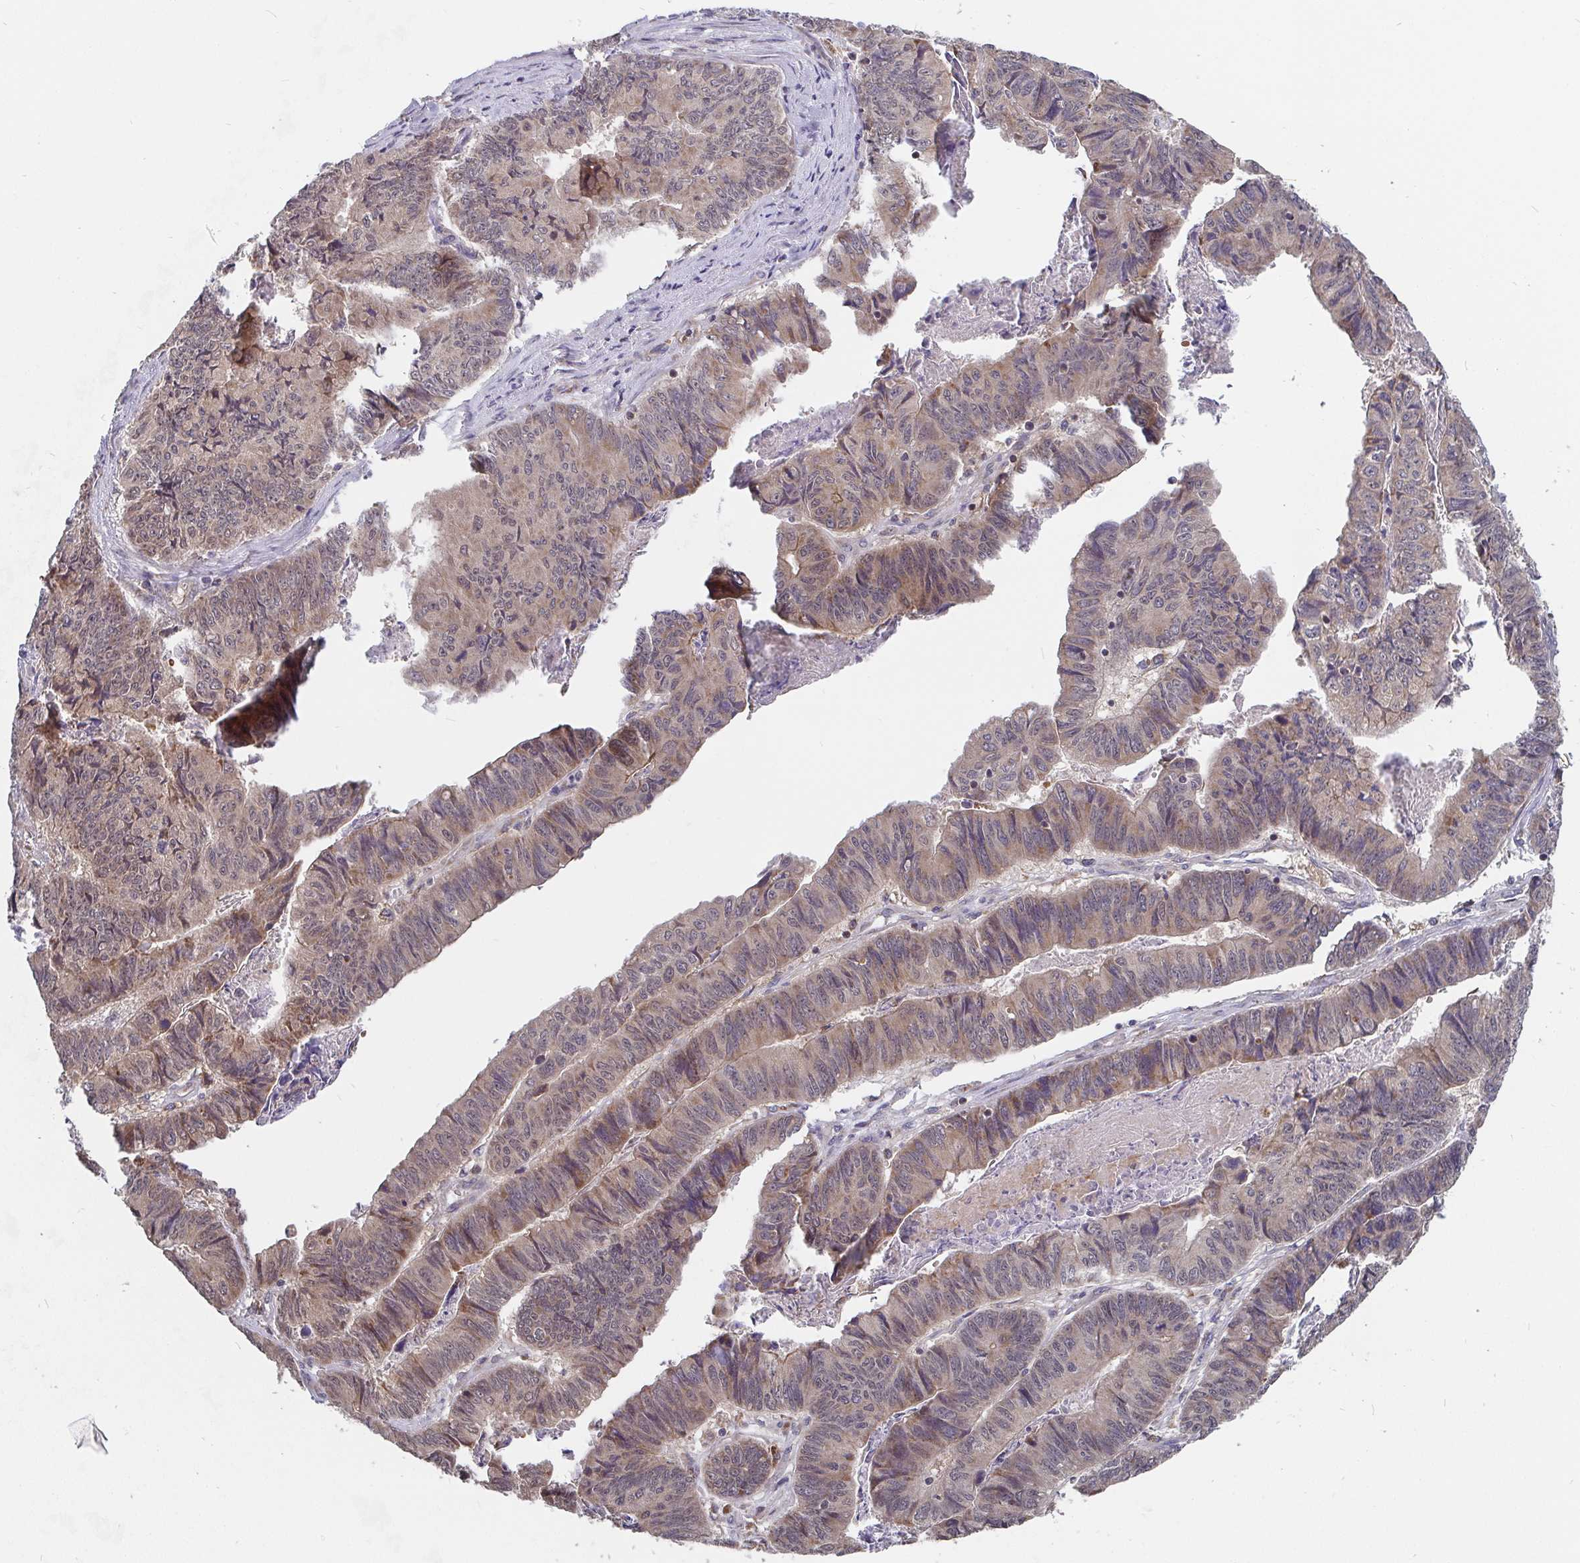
{"staining": {"intensity": "weak", "quantity": ">75%", "location": "cytoplasmic/membranous"}, "tissue": "stomach cancer", "cell_type": "Tumor cells", "image_type": "cancer", "snomed": [{"axis": "morphology", "description": "Adenocarcinoma, NOS"}, {"axis": "topography", "description": "Stomach, lower"}], "caption": "Adenocarcinoma (stomach) stained for a protein exhibits weak cytoplasmic/membranous positivity in tumor cells.", "gene": "PDF", "patient": {"sex": "male", "age": 77}}